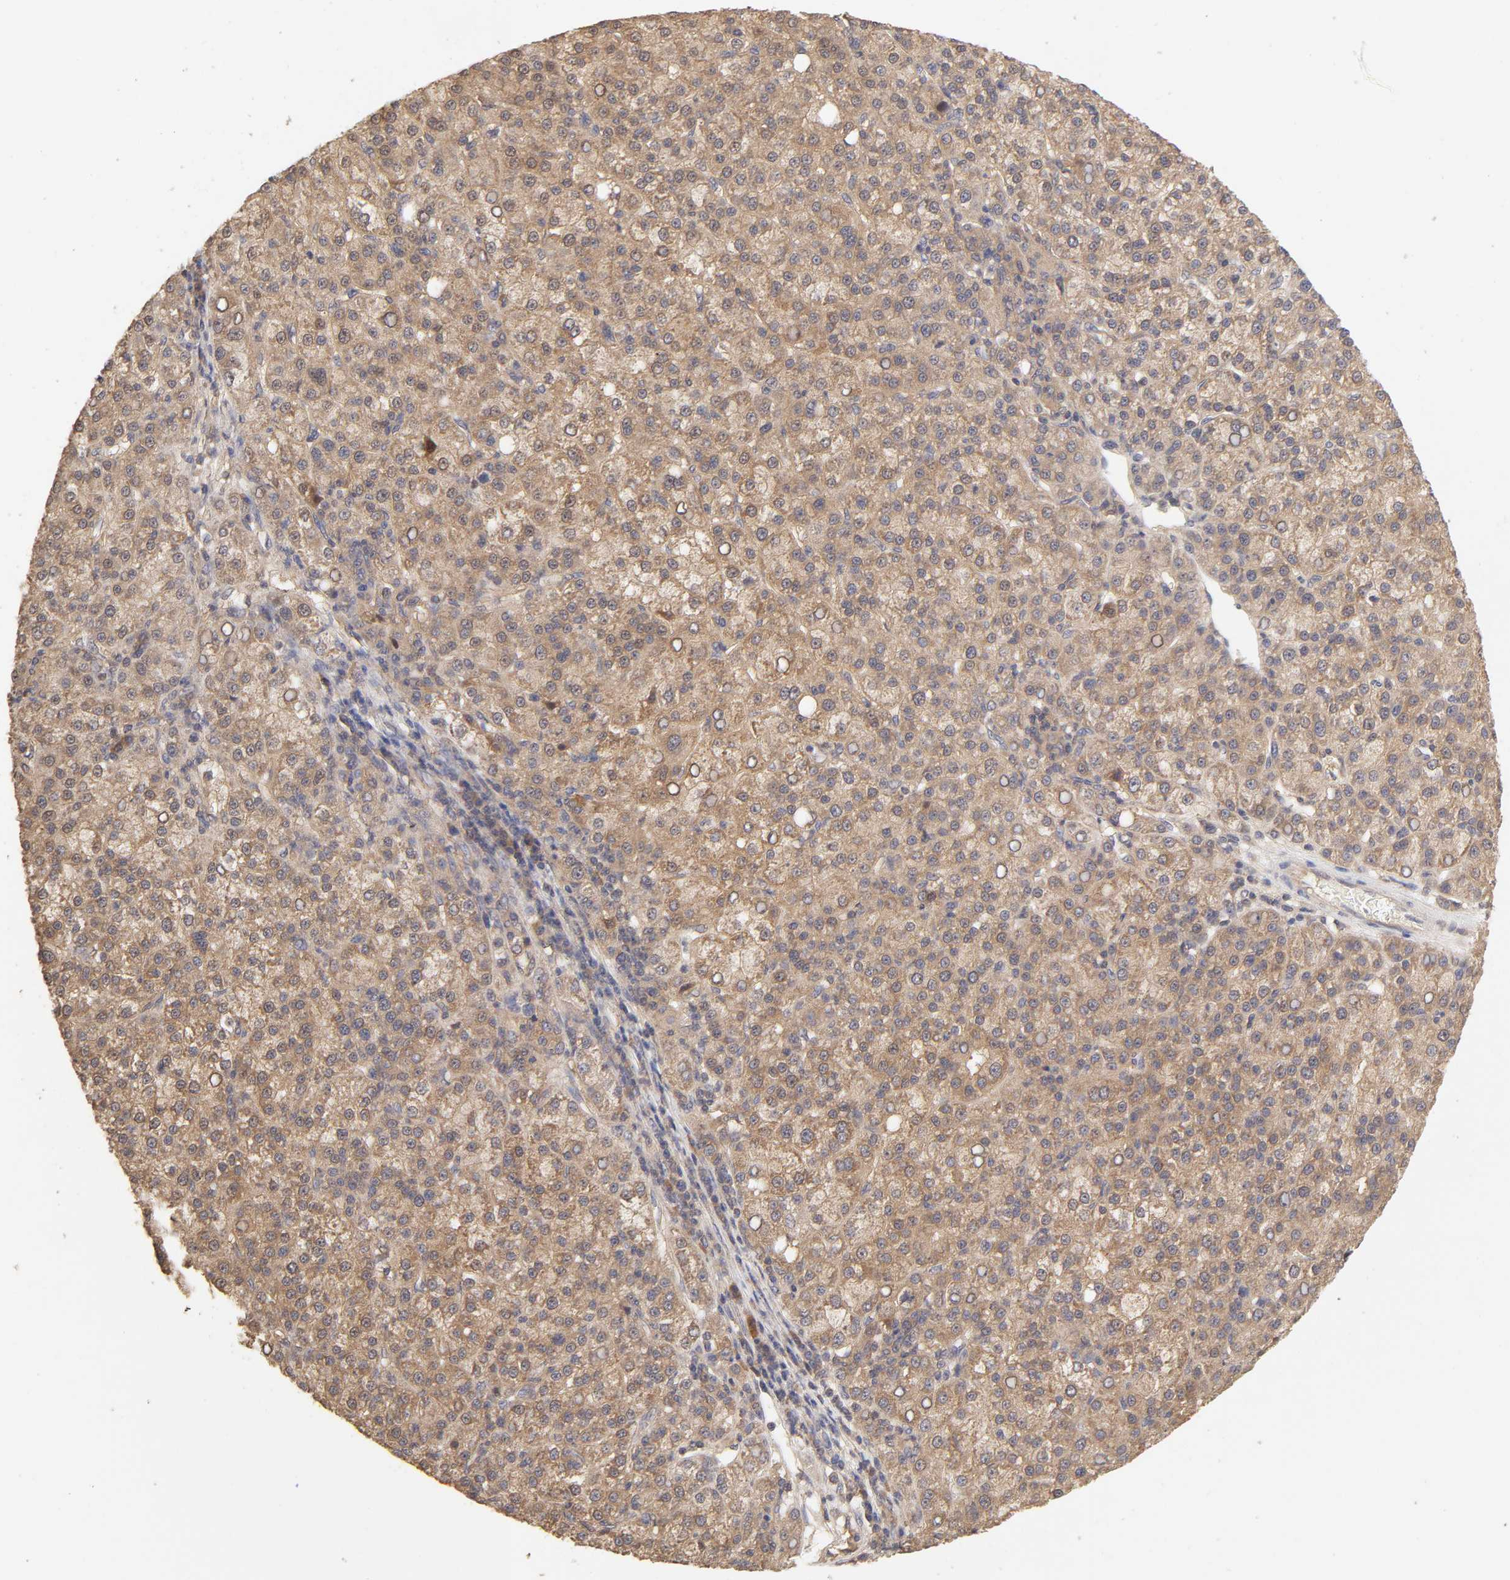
{"staining": {"intensity": "moderate", "quantity": ">75%", "location": "cytoplasmic/membranous"}, "tissue": "liver cancer", "cell_type": "Tumor cells", "image_type": "cancer", "snomed": [{"axis": "morphology", "description": "Carcinoma, Hepatocellular, NOS"}, {"axis": "topography", "description": "Liver"}], "caption": "A brown stain labels moderate cytoplasmic/membranous staining of a protein in human hepatocellular carcinoma (liver) tumor cells. (DAB (3,3'-diaminobenzidine) = brown stain, brightfield microscopy at high magnification).", "gene": "AP1G2", "patient": {"sex": "female", "age": 58}}